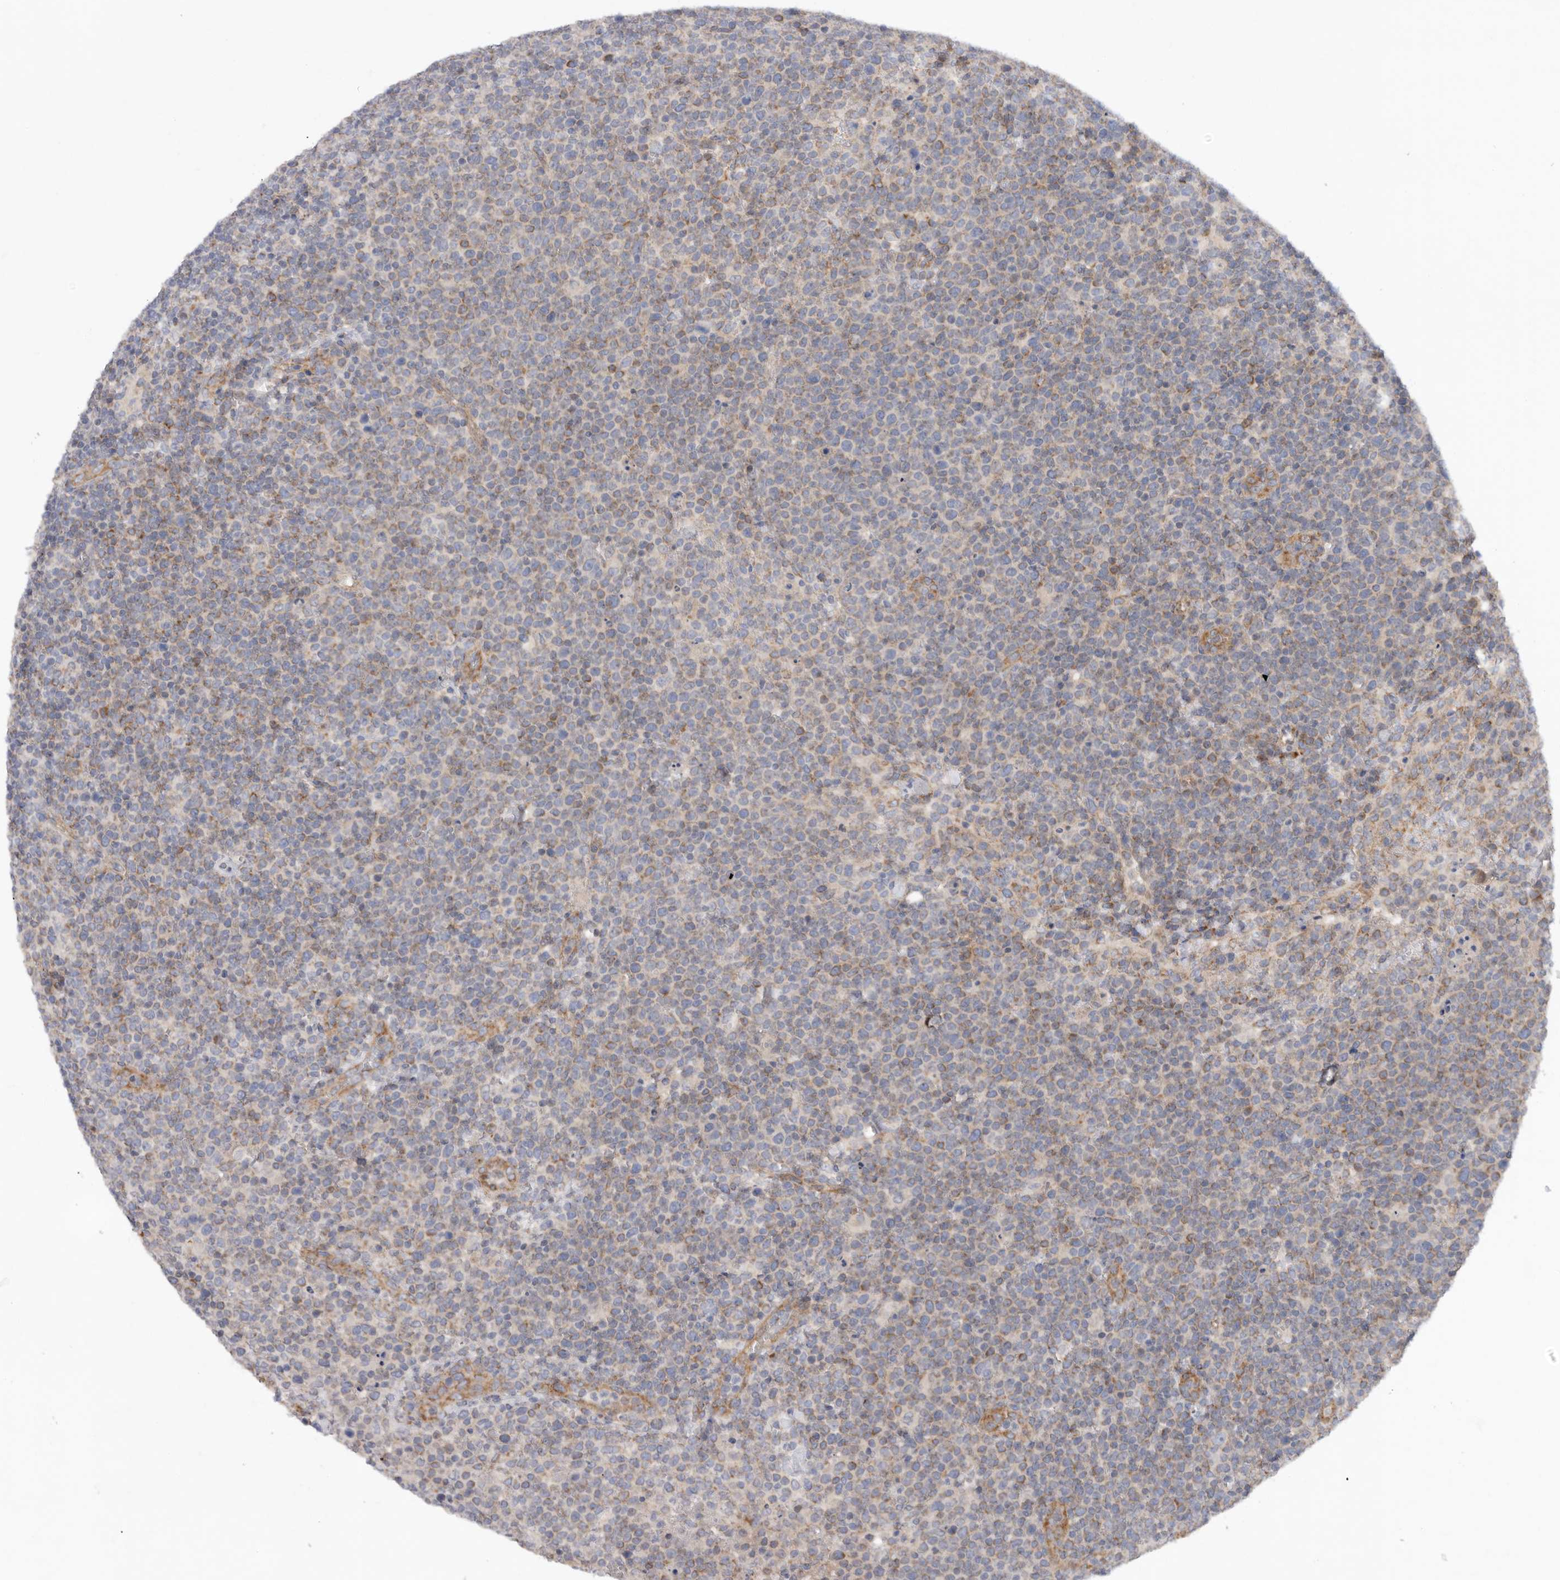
{"staining": {"intensity": "moderate", "quantity": "<25%", "location": "cytoplasmic/membranous"}, "tissue": "lymphoma", "cell_type": "Tumor cells", "image_type": "cancer", "snomed": [{"axis": "morphology", "description": "Malignant lymphoma, non-Hodgkin's type, High grade"}, {"axis": "topography", "description": "Lymph node"}], "caption": "A high-resolution histopathology image shows immunohistochemistry staining of high-grade malignant lymphoma, non-Hodgkin's type, which reveals moderate cytoplasmic/membranous positivity in about <25% of tumor cells.", "gene": "MTFR1L", "patient": {"sex": "male", "age": 61}}